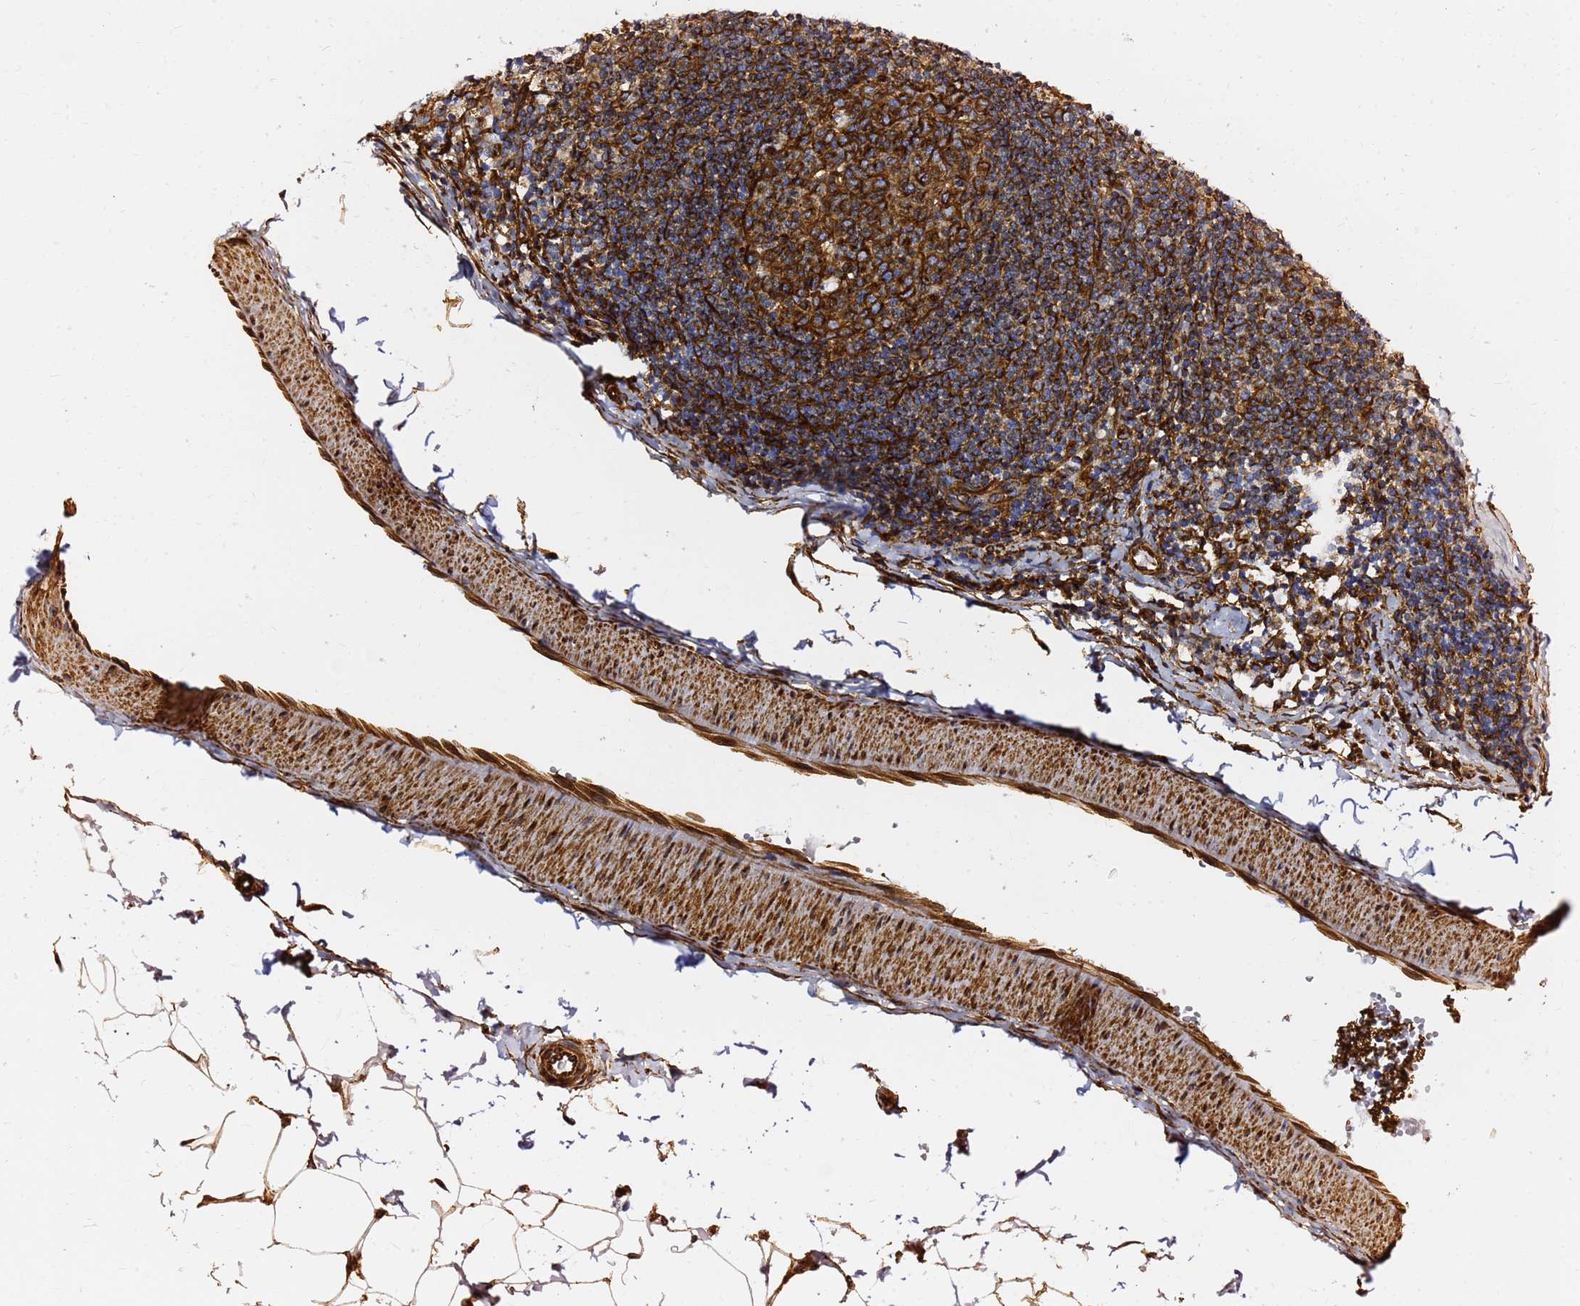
{"staining": {"intensity": "strong", "quantity": ">75%", "location": "cytoplasmic/membranous"}, "tissue": "lymph node", "cell_type": "Germinal center cells", "image_type": "normal", "snomed": [{"axis": "morphology", "description": "Normal tissue, NOS"}, {"axis": "topography", "description": "Lymph node"}], "caption": "Brown immunohistochemical staining in unremarkable human lymph node exhibits strong cytoplasmic/membranous positivity in about >75% of germinal center cells. The protein of interest is shown in brown color, while the nuclei are stained blue.", "gene": "TUBA8", "patient": {"sex": "female", "age": 27}}